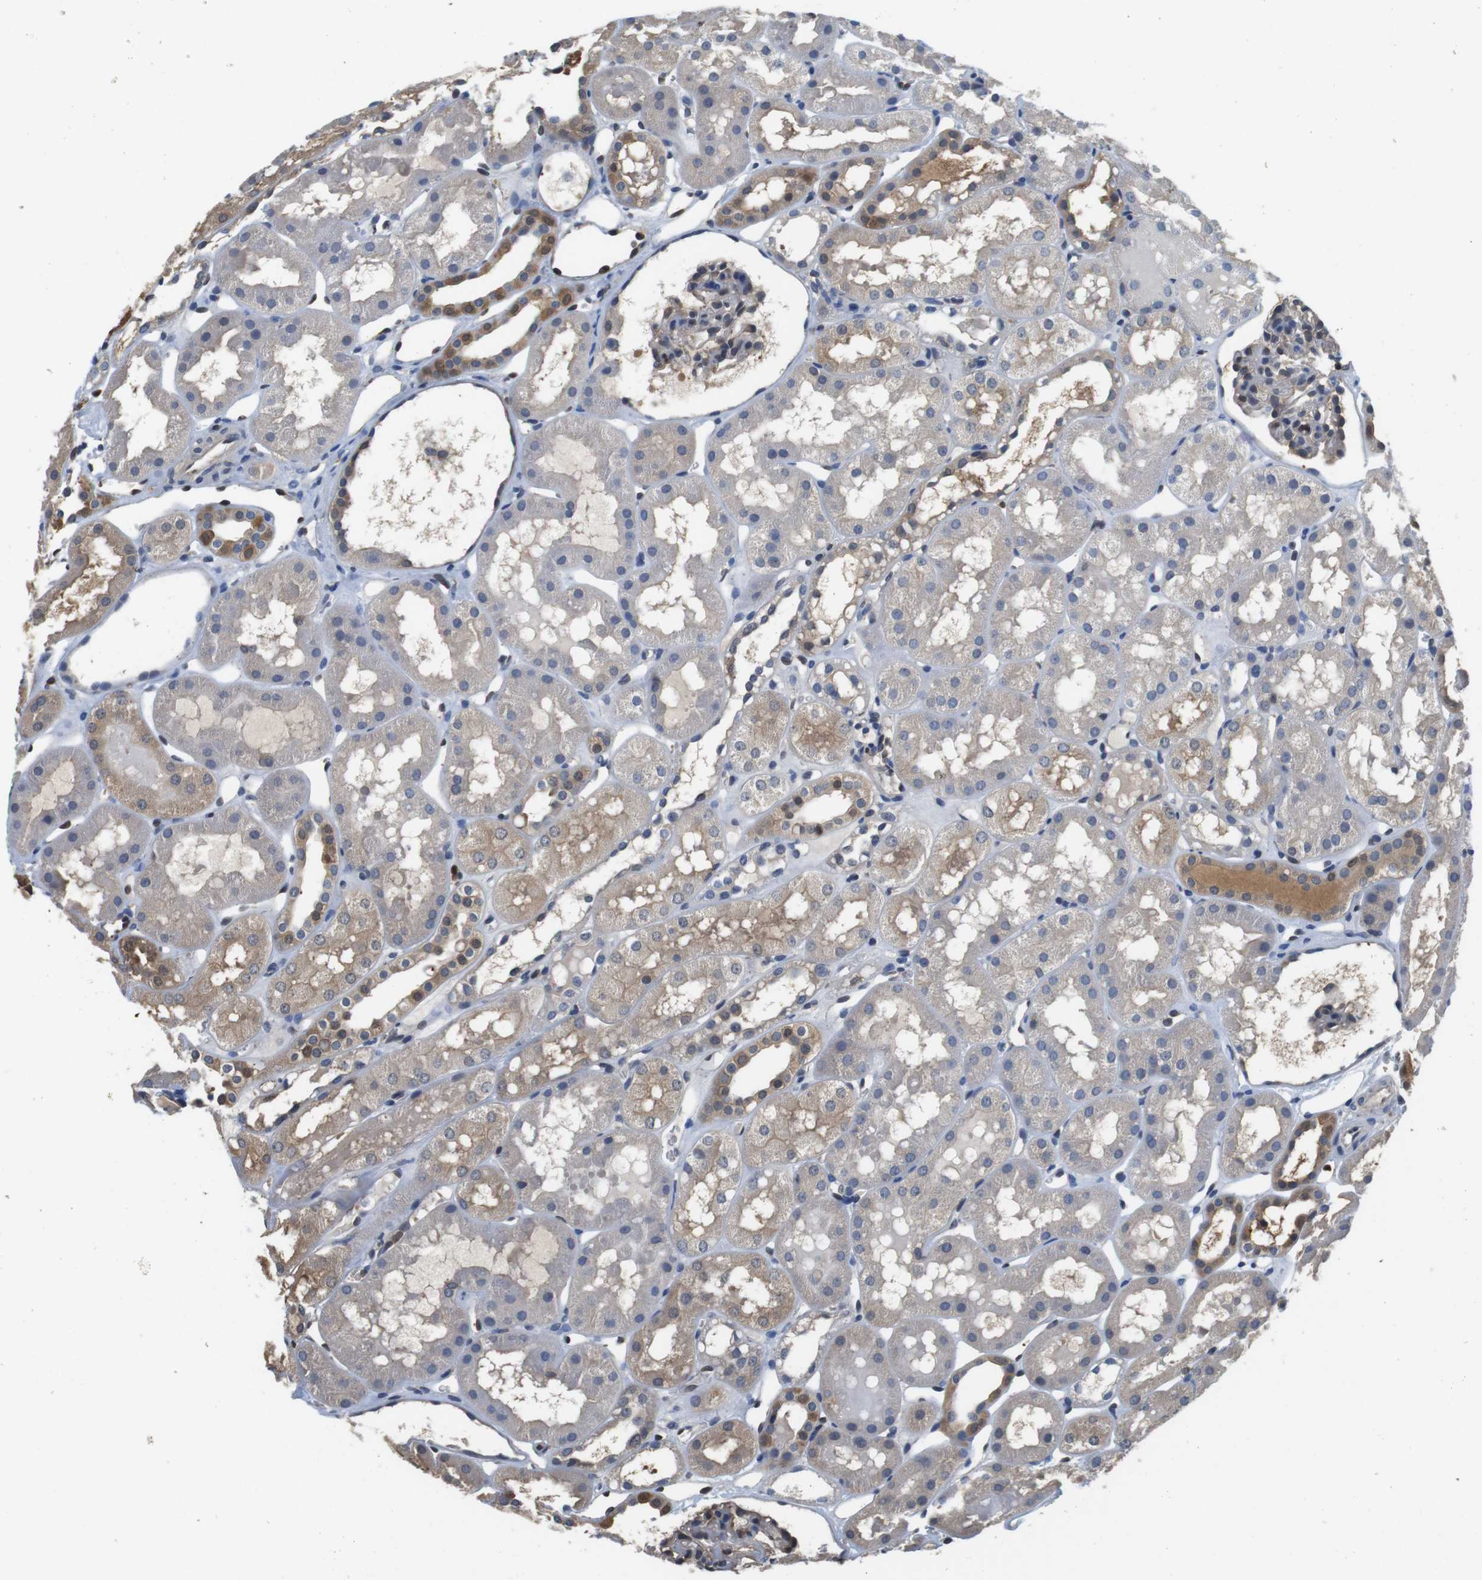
{"staining": {"intensity": "weak", "quantity": "<25%", "location": "nuclear"}, "tissue": "kidney", "cell_type": "Cells in glomeruli", "image_type": "normal", "snomed": [{"axis": "morphology", "description": "Normal tissue, NOS"}, {"axis": "topography", "description": "Kidney"}, {"axis": "topography", "description": "Urinary bladder"}], "caption": "IHC image of benign kidney: kidney stained with DAB displays no significant protein positivity in cells in glomeruli.", "gene": "LDHA", "patient": {"sex": "male", "age": 16}}